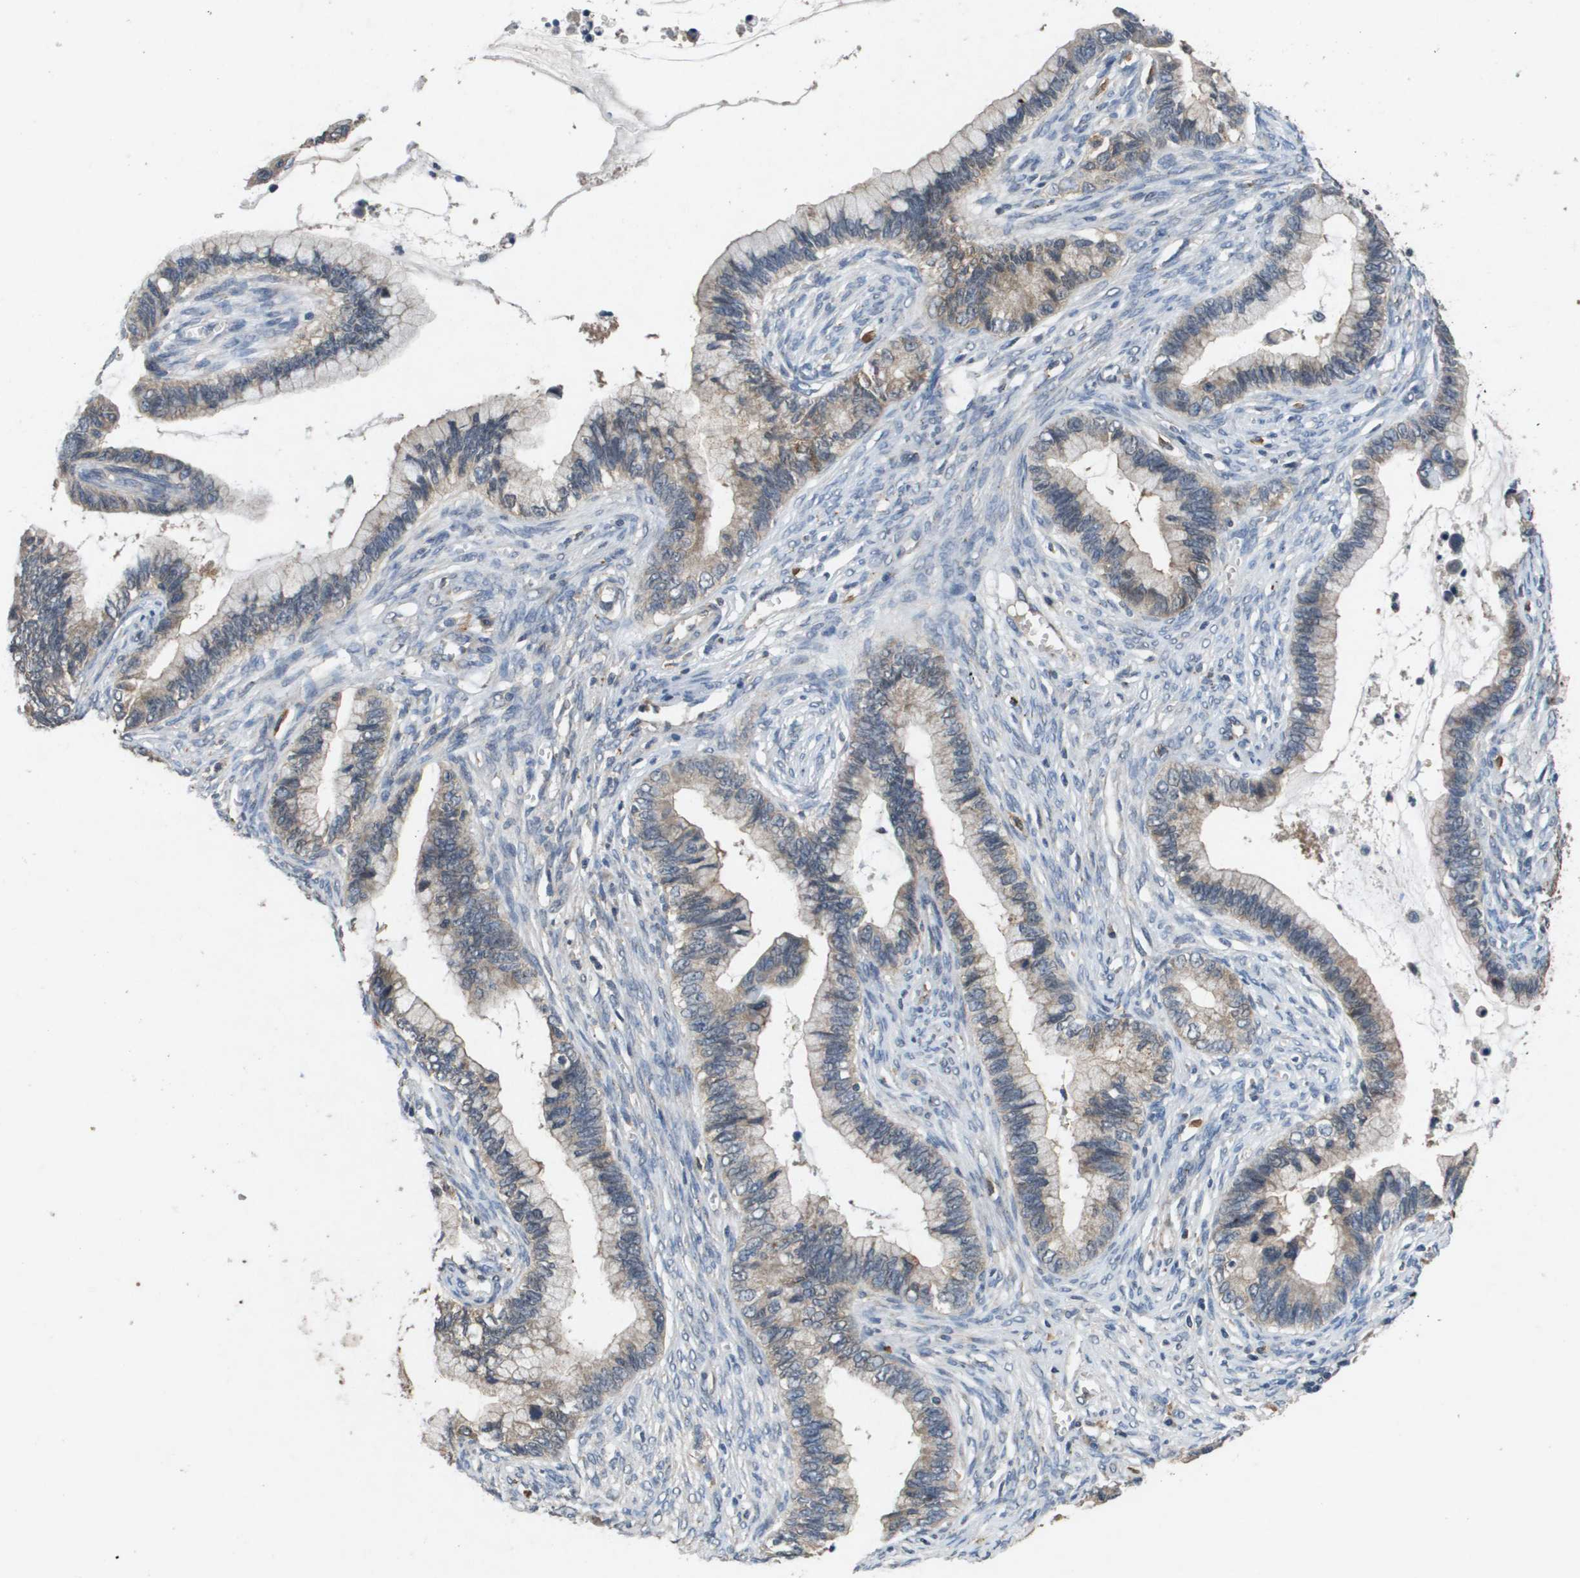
{"staining": {"intensity": "weak", "quantity": "<25%", "location": "cytoplasmic/membranous"}, "tissue": "cervical cancer", "cell_type": "Tumor cells", "image_type": "cancer", "snomed": [{"axis": "morphology", "description": "Adenocarcinoma, NOS"}, {"axis": "topography", "description": "Cervix"}], "caption": "Micrograph shows no protein positivity in tumor cells of cervical adenocarcinoma tissue. (Stains: DAB immunohistochemistry (IHC) with hematoxylin counter stain, Microscopy: brightfield microscopy at high magnification).", "gene": "PROC", "patient": {"sex": "female", "age": 44}}